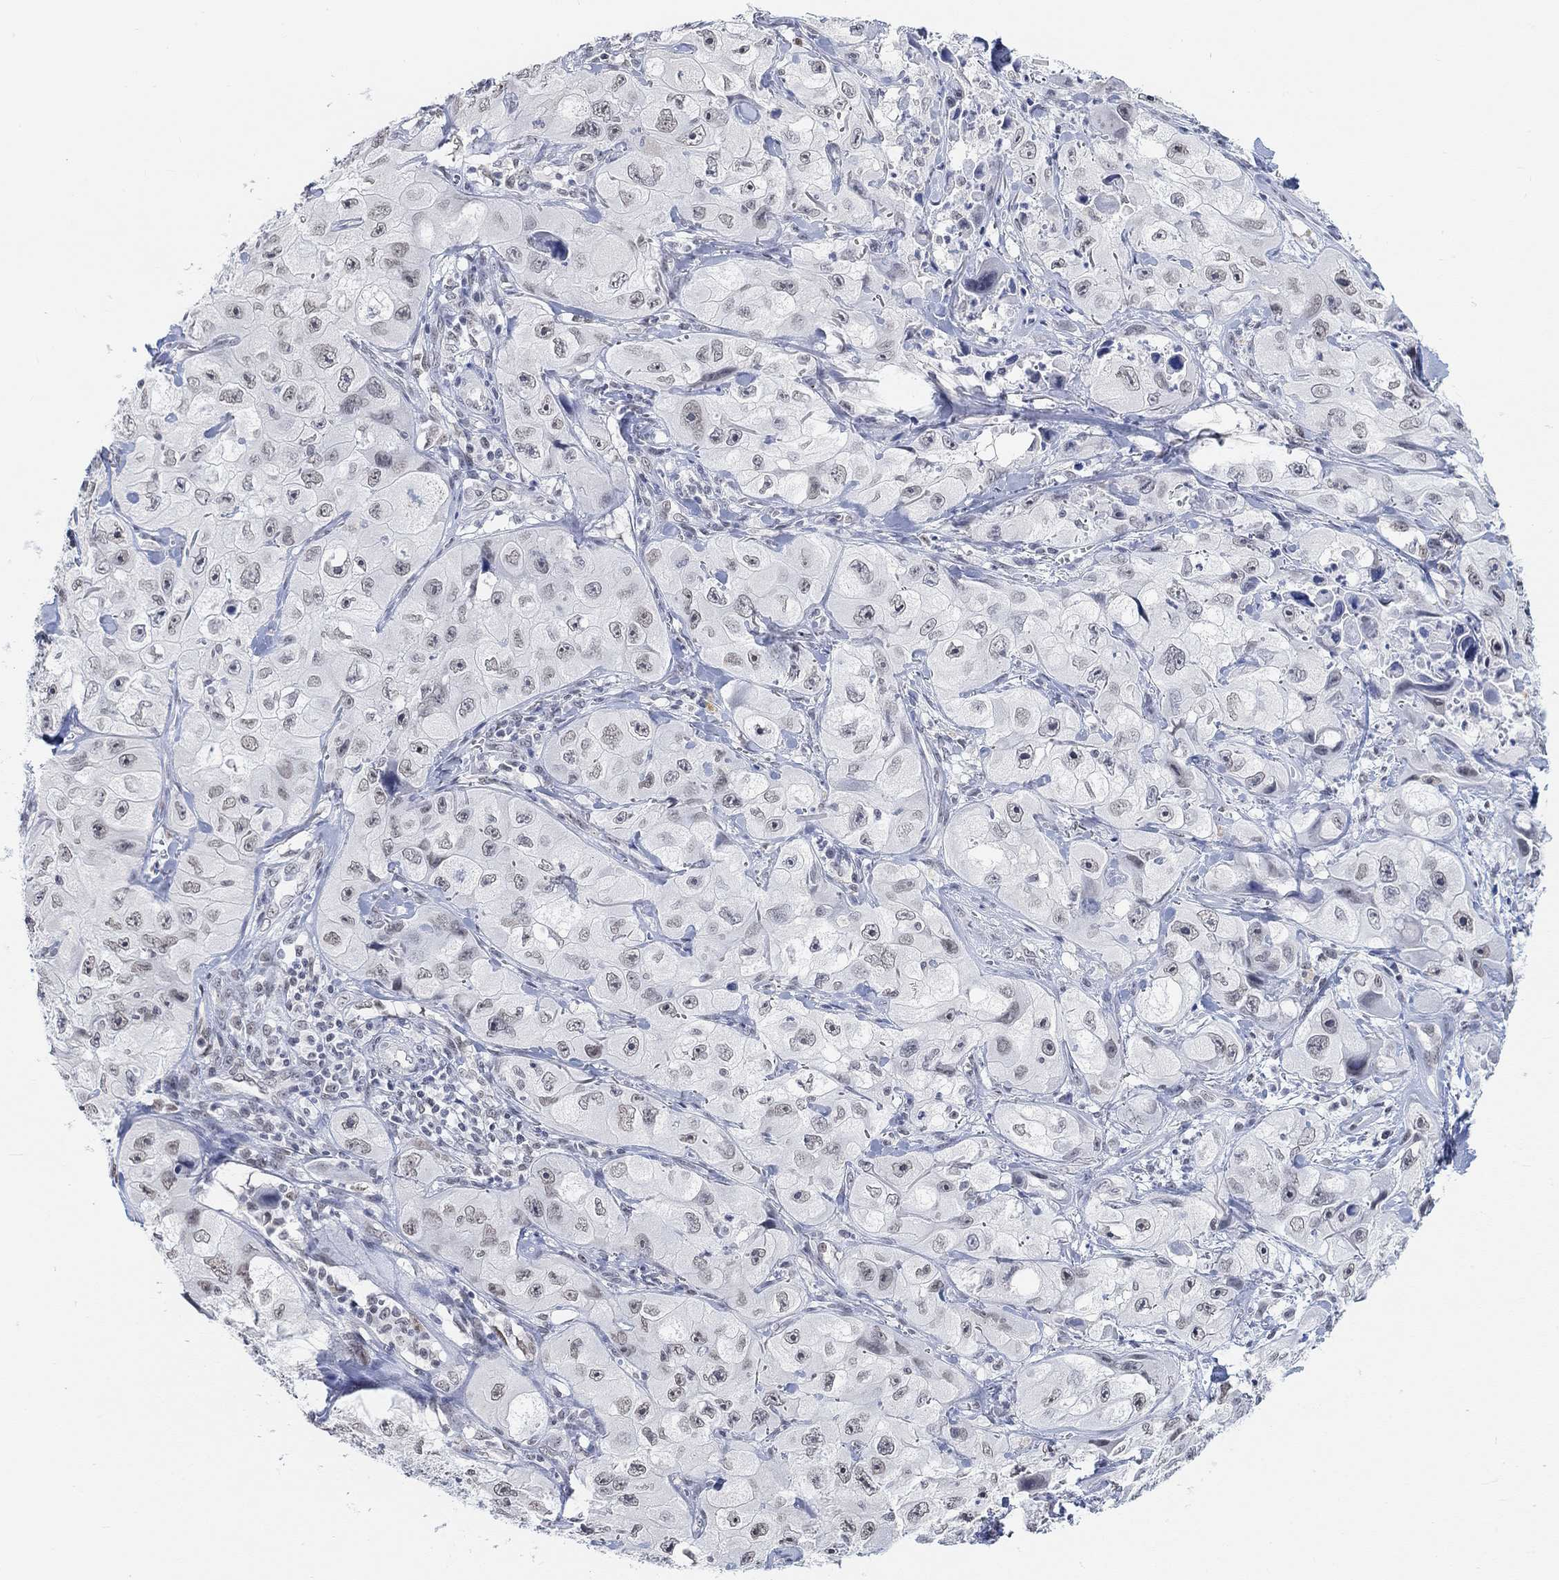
{"staining": {"intensity": "weak", "quantity": "<25%", "location": "nuclear"}, "tissue": "skin cancer", "cell_type": "Tumor cells", "image_type": "cancer", "snomed": [{"axis": "morphology", "description": "Squamous cell carcinoma, NOS"}, {"axis": "topography", "description": "Skin"}, {"axis": "topography", "description": "Subcutis"}], "caption": "Human skin cancer (squamous cell carcinoma) stained for a protein using immunohistochemistry (IHC) shows no expression in tumor cells.", "gene": "PURG", "patient": {"sex": "male", "age": 73}}